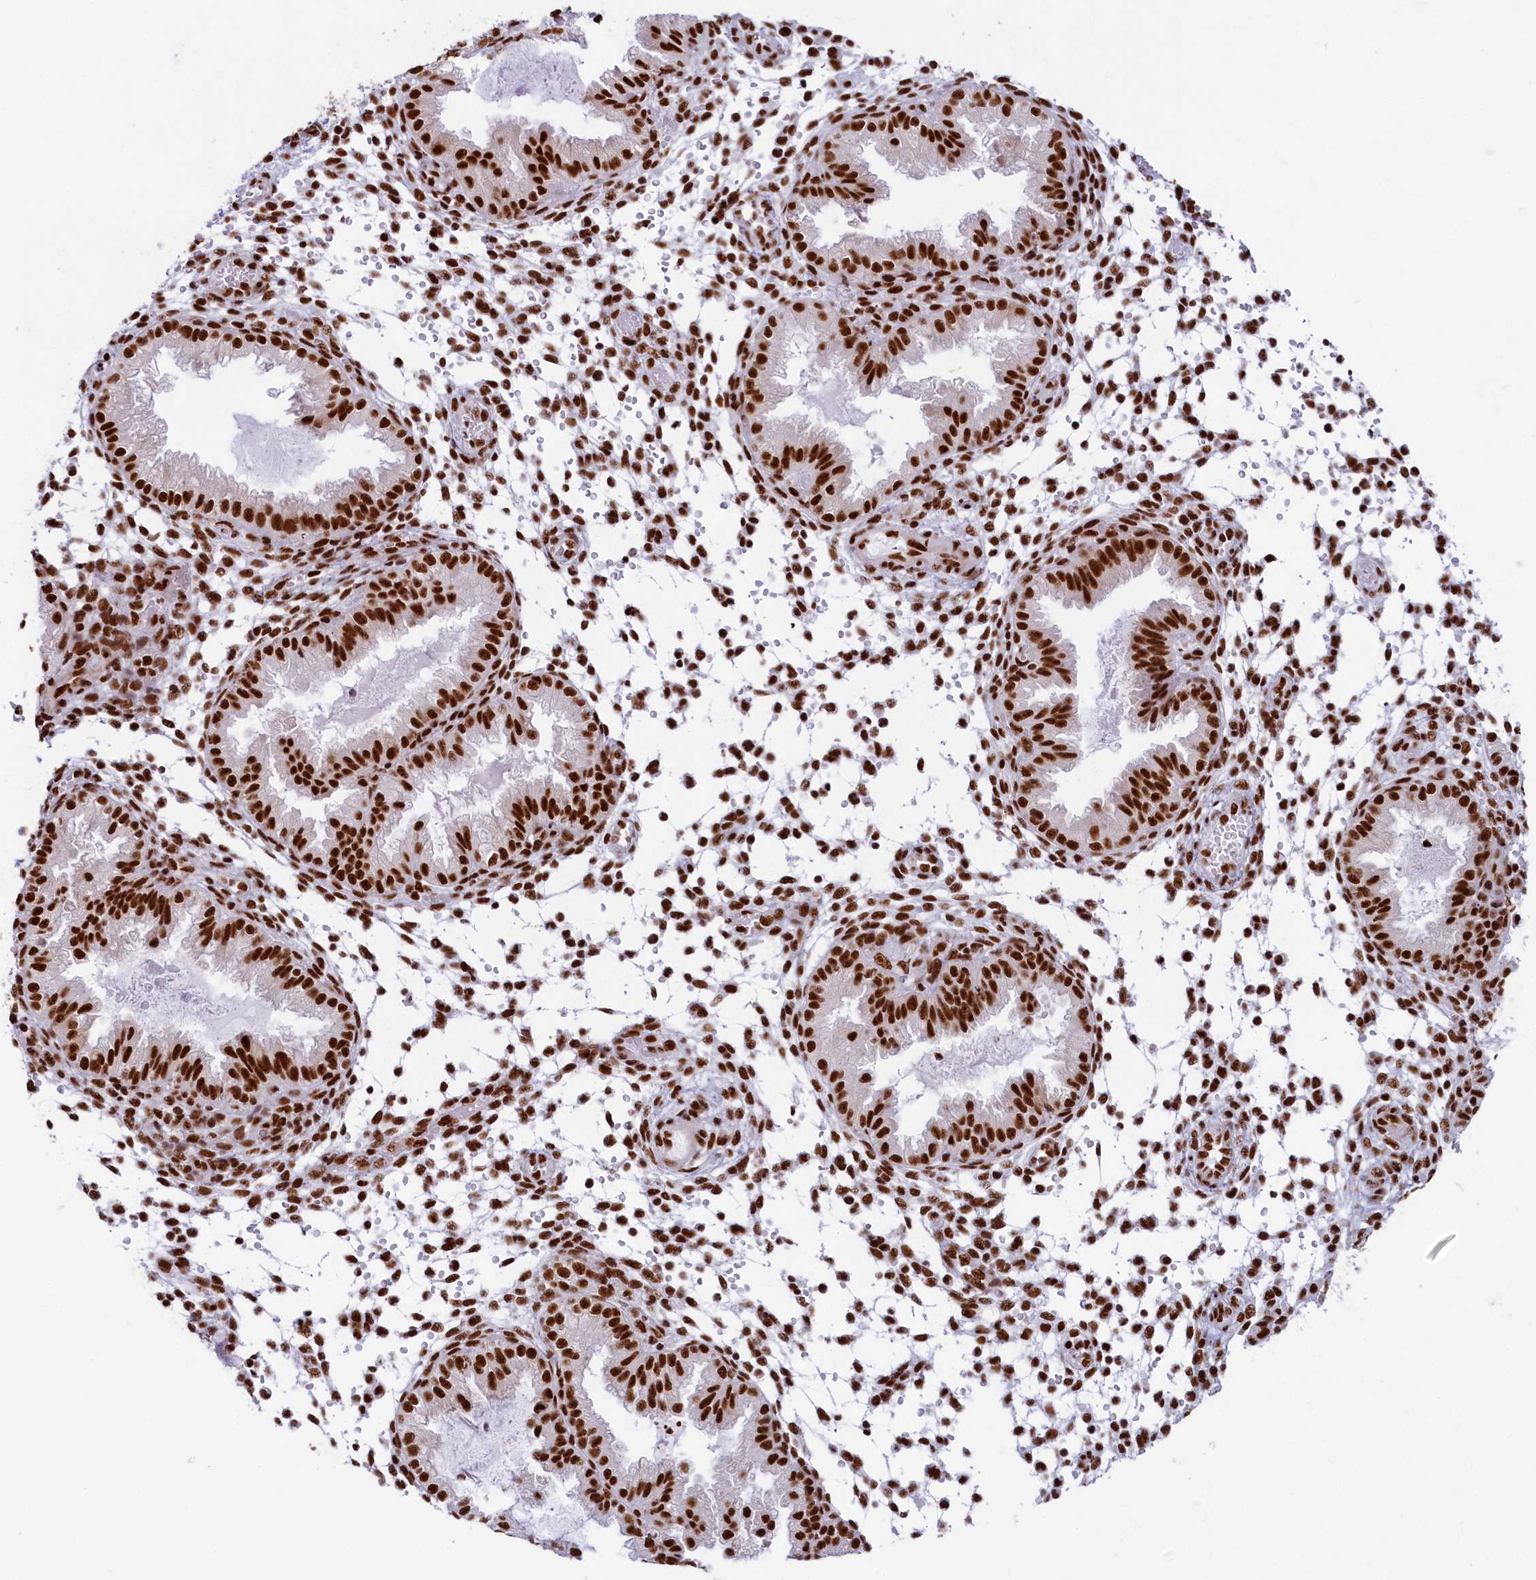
{"staining": {"intensity": "strong", "quantity": ">75%", "location": "nuclear"}, "tissue": "endometrium", "cell_type": "Cells in endometrial stroma", "image_type": "normal", "snomed": [{"axis": "morphology", "description": "Normal tissue, NOS"}, {"axis": "topography", "description": "Endometrium"}], "caption": "Immunohistochemical staining of benign human endometrium exhibits >75% levels of strong nuclear protein expression in approximately >75% of cells in endometrial stroma.", "gene": "SNRNP70", "patient": {"sex": "female", "age": 33}}